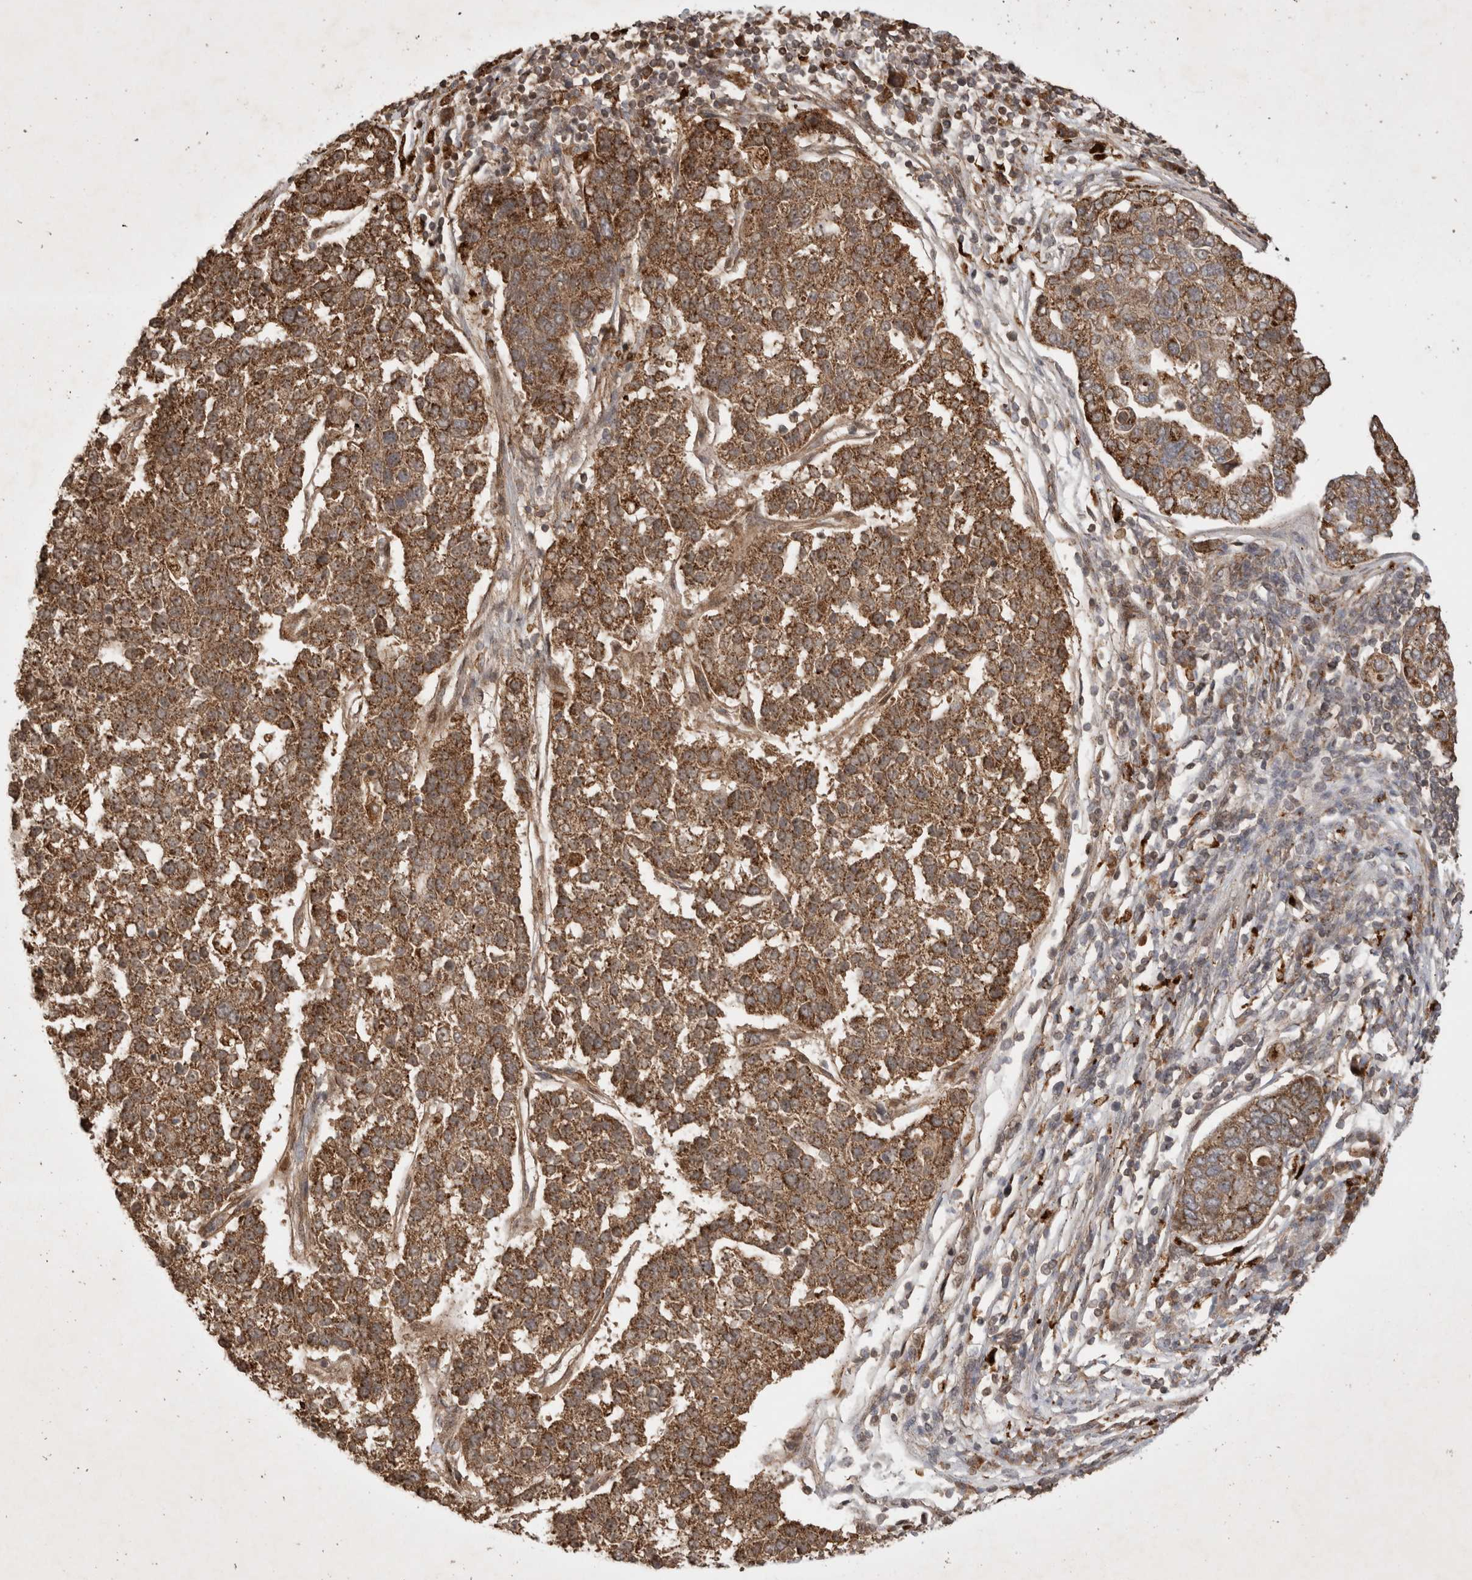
{"staining": {"intensity": "moderate", "quantity": ">75%", "location": "cytoplasmic/membranous"}, "tissue": "pancreatic cancer", "cell_type": "Tumor cells", "image_type": "cancer", "snomed": [{"axis": "morphology", "description": "Adenocarcinoma, NOS"}, {"axis": "topography", "description": "Pancreas"}], "caption": "This micrograph demonstrates immunohistochemistry staining of human pancreatic cancer (adenocarcinoma), with medium moderate cytoplasmic/membranous positivity in about >75% of tumor cells.", "gene": "FAM221A", "patient": {"sex": "female", "age": 61}}